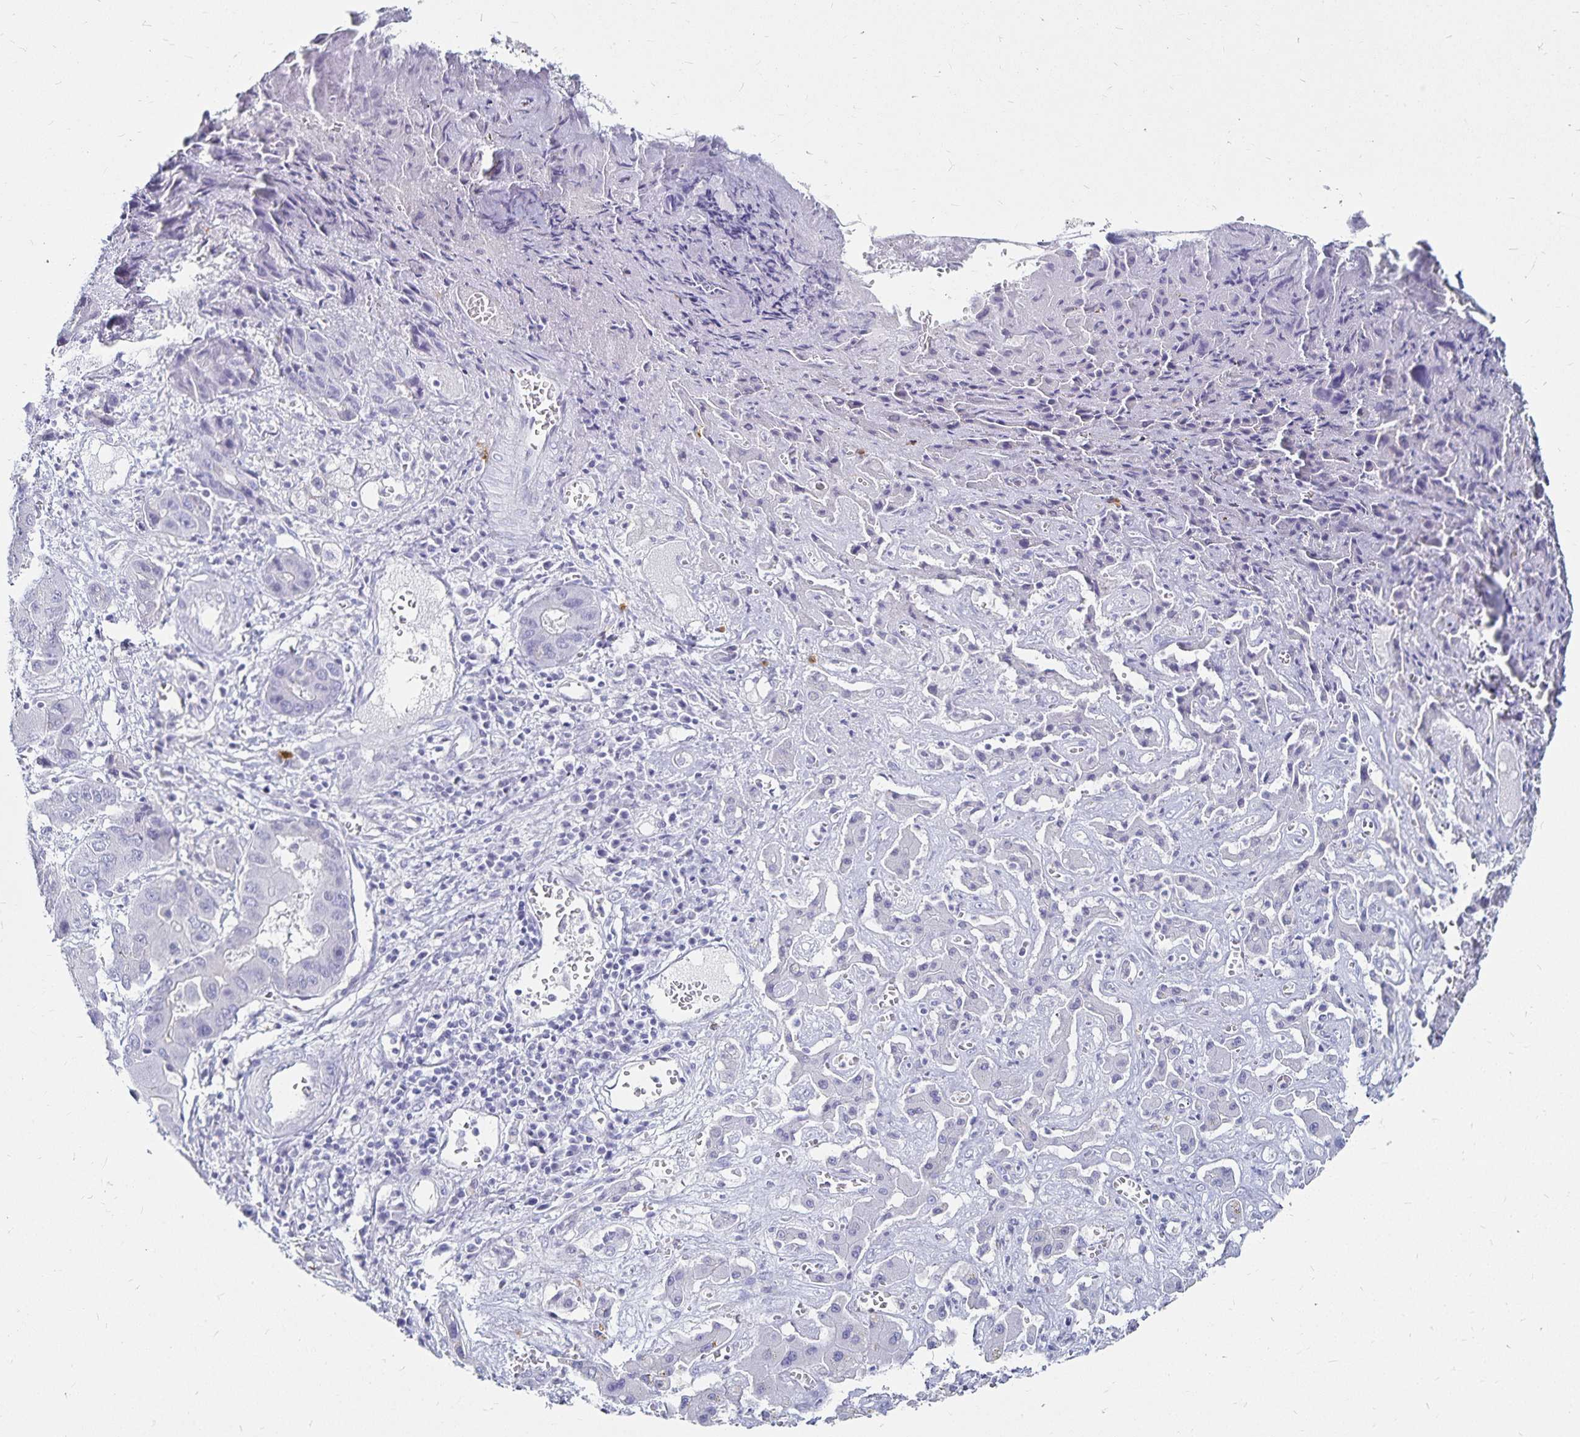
{"staining": {"intensity": "negative", "quantity": "none", "location": "none"}, "tissue": "liver cancer", "cell_type": "Tumor cells", "image_type": "cancer", "snomed": [{"axis": "morphology", "description": "Cholangiocarcinoma"}, {"axis": "topography", "description": "Liver"}], "caption": "IHC photomicrograph of cholangiocarcinoma (liver) stained for a protein (brown), which exhibits no expression in tumor cells.", "gene": "TNIP1", "patient": {"sex": "male", "age": 67}}